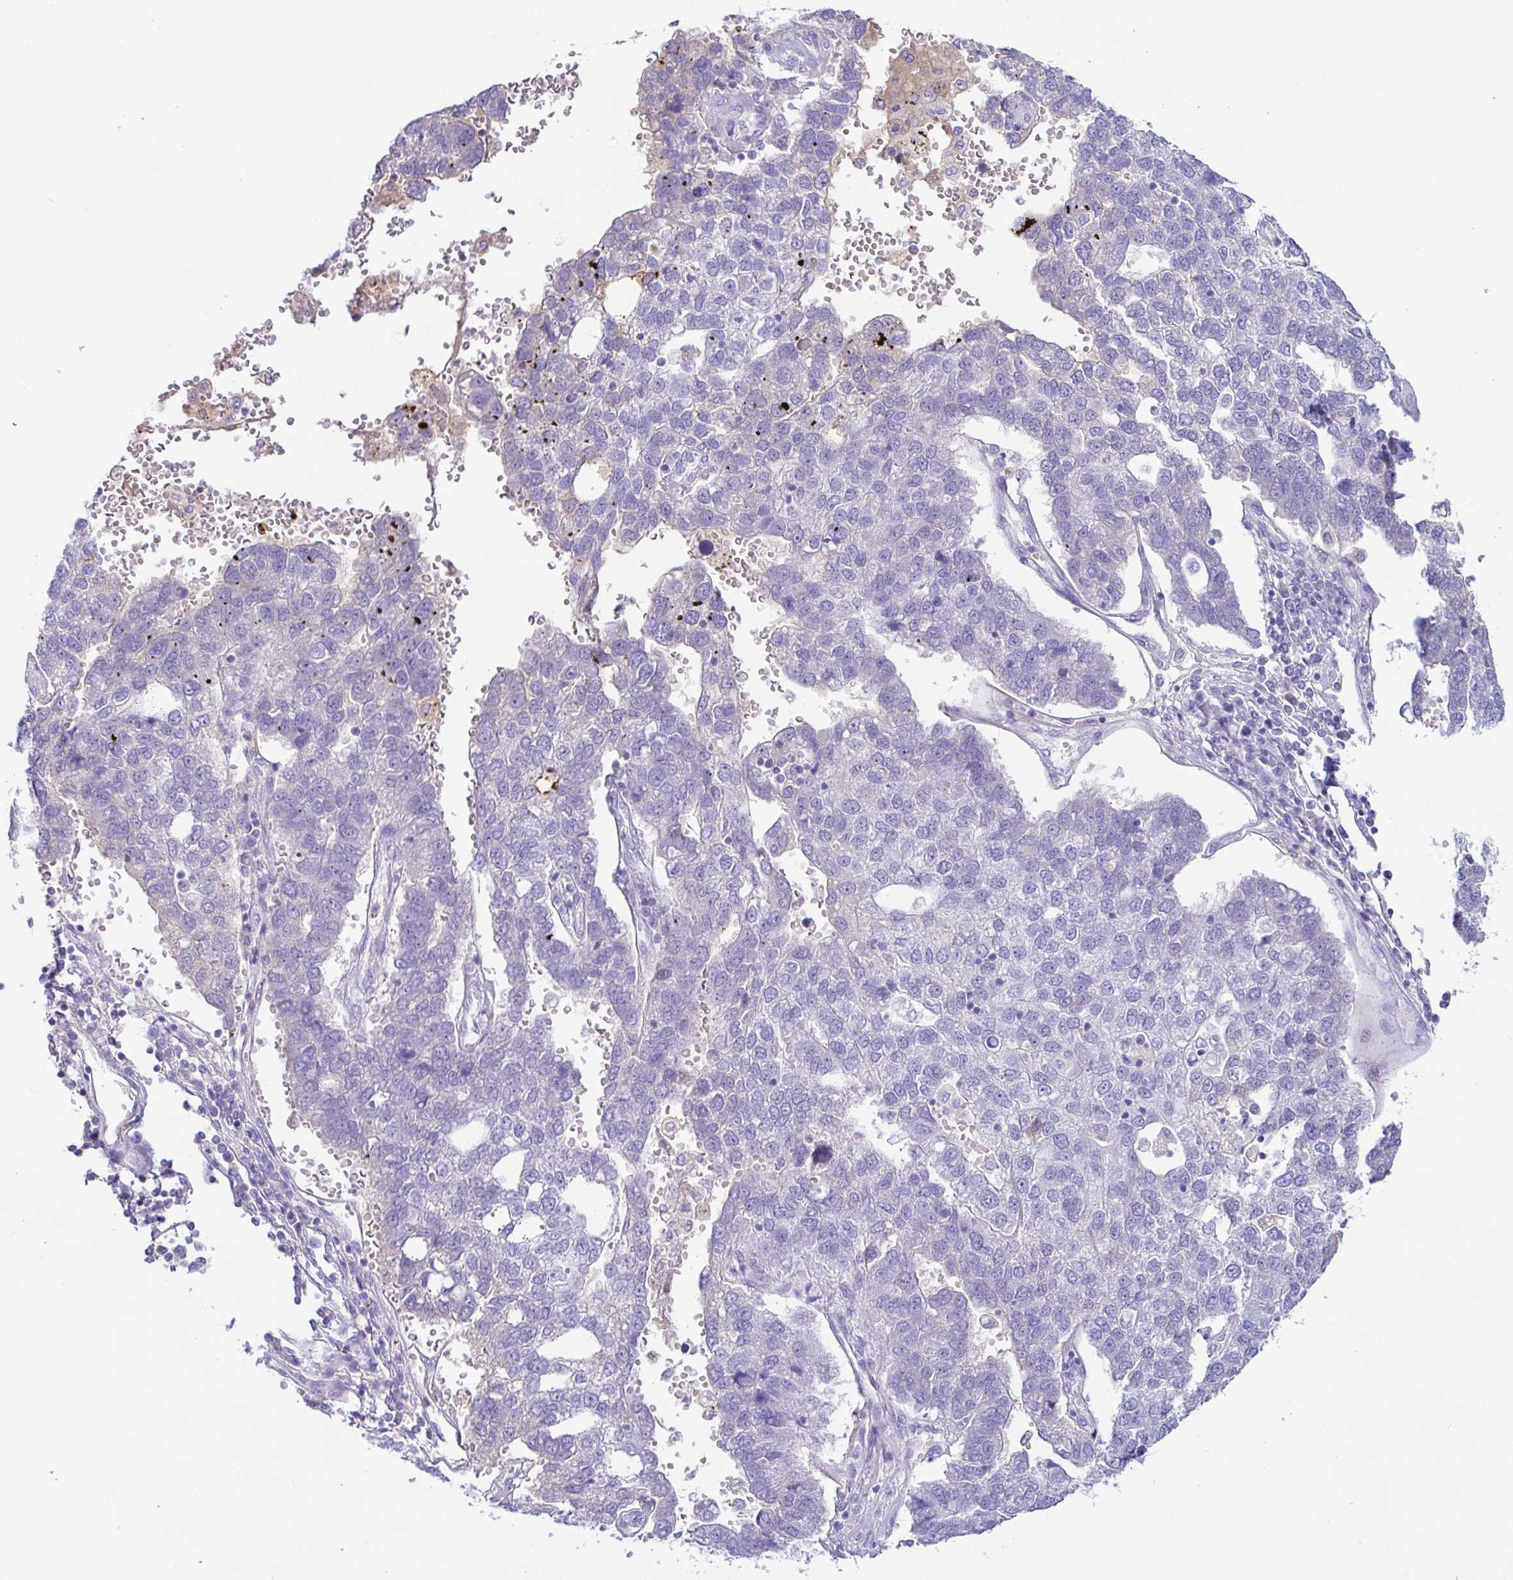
{"staining": {"intensity": "negative", "quantity": "none", "location": "none"}, "tissue": "pancreatic cancer", "cell_type": "Tumor cells", "image_type": "cancer", "snomed": [{"axis": "morphology", "description": "Adenocarcinoma, NOS"}, {"axis": "topography", "description": "Pancreas"}], "caption": "The image exhibits no staining of tumor cells in pancreatic cancer (adenocarcinoma). (DAB IHC, high magnification).", "gene": "SAA4", "patient": {"sex": "female", "age": 61}}